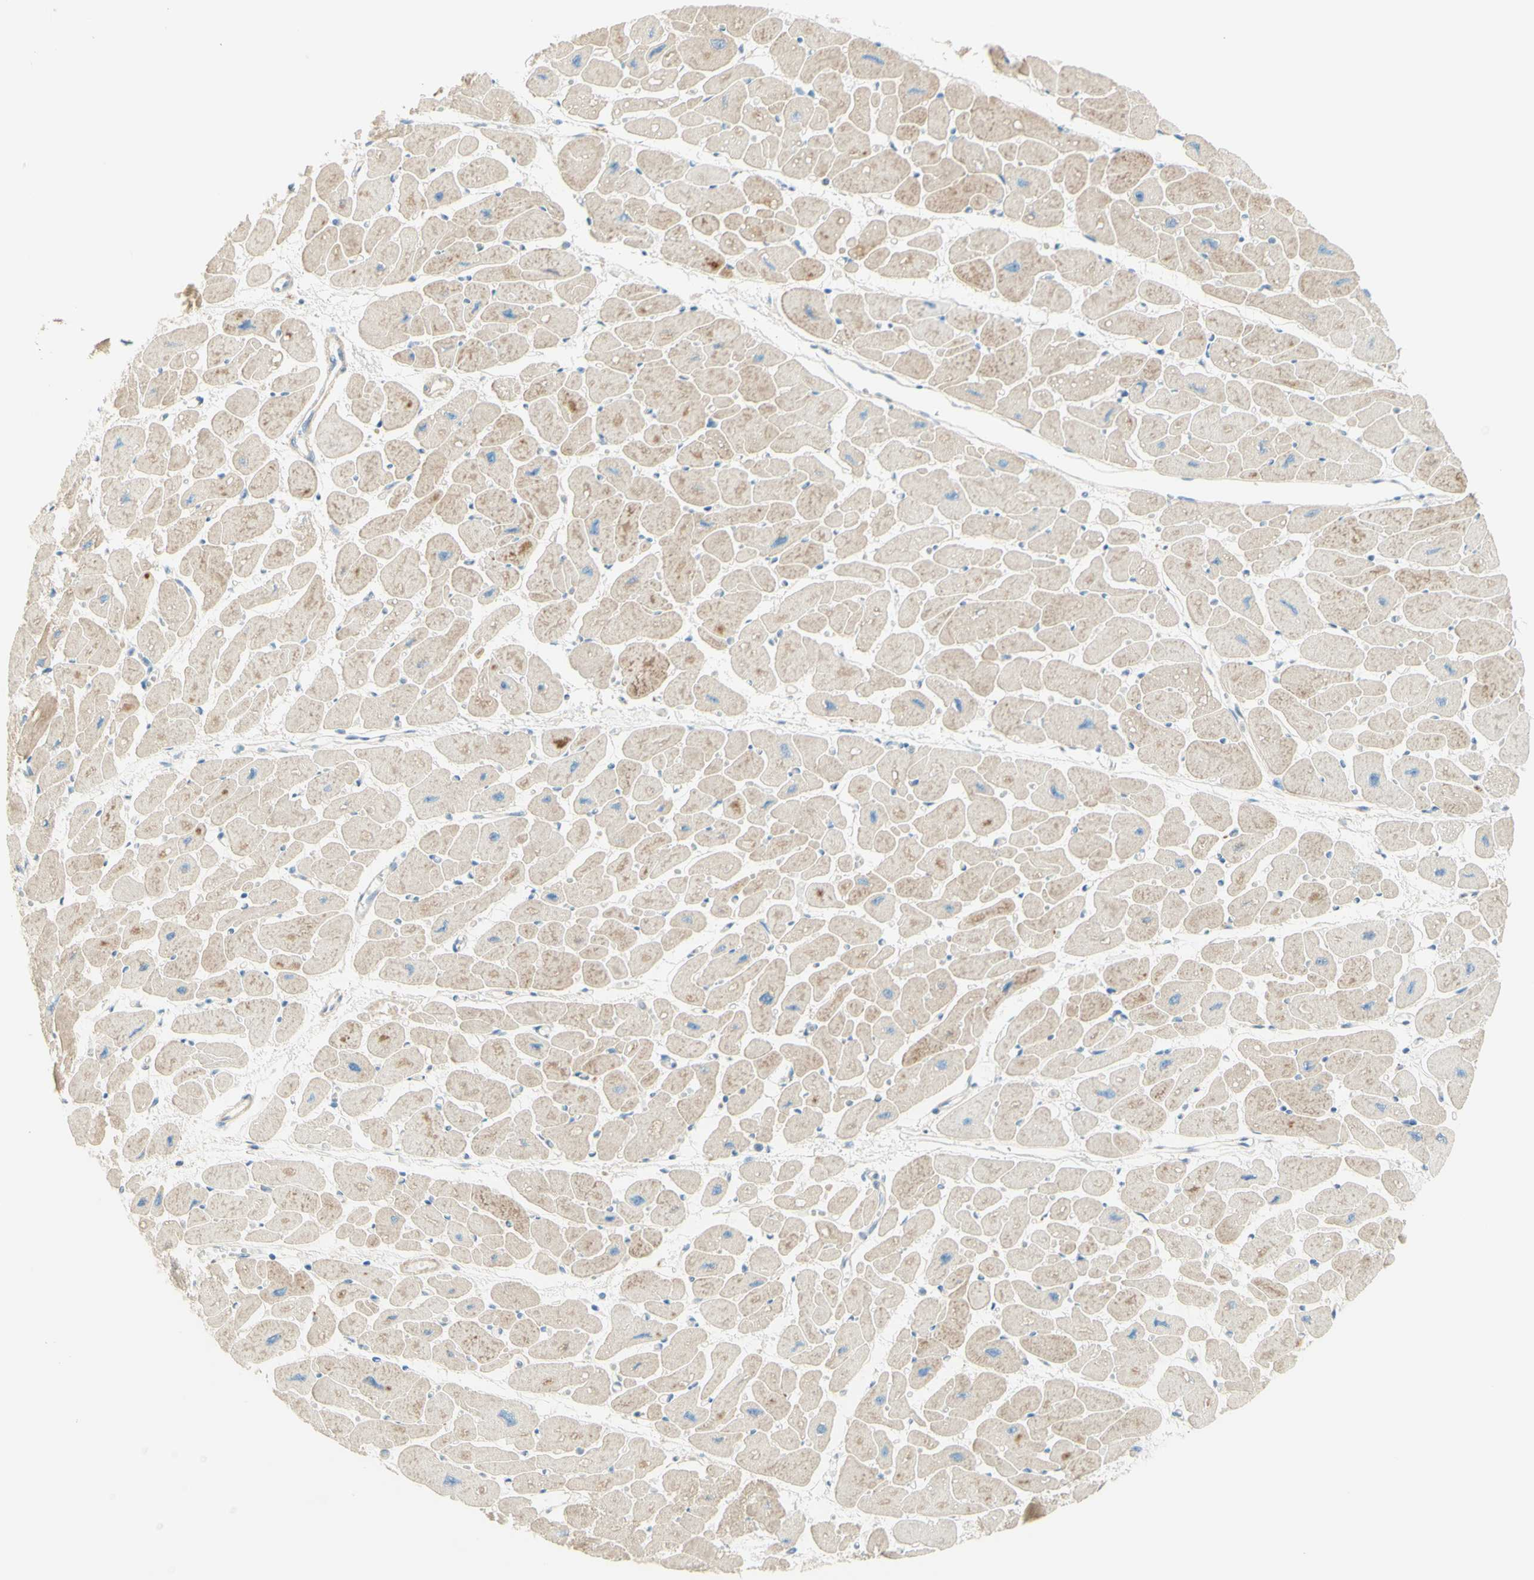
{"staining": {"intensity": "weak", "quantity": "25%-75%", "location": "cytoplasmic/membranous"}, "tissue": "heart muscle", "cell_type": "Cardiomyocytes", "image_type": "normal", "snomed": [{"axis": "morphology", "description": "Normal tissue, NOS"}, {"axis": "topography", "description": "Heart"}], "caption": "The image displays a brown stain indicating the presence of a protein in the cytoplasmic/membranous of cardiomyocytes in heart muscle. The protein is shown in brown color, while the nuclei are stained blue.", "gene": "PROM1", "patient": {"sex": "female", "age": 54}}